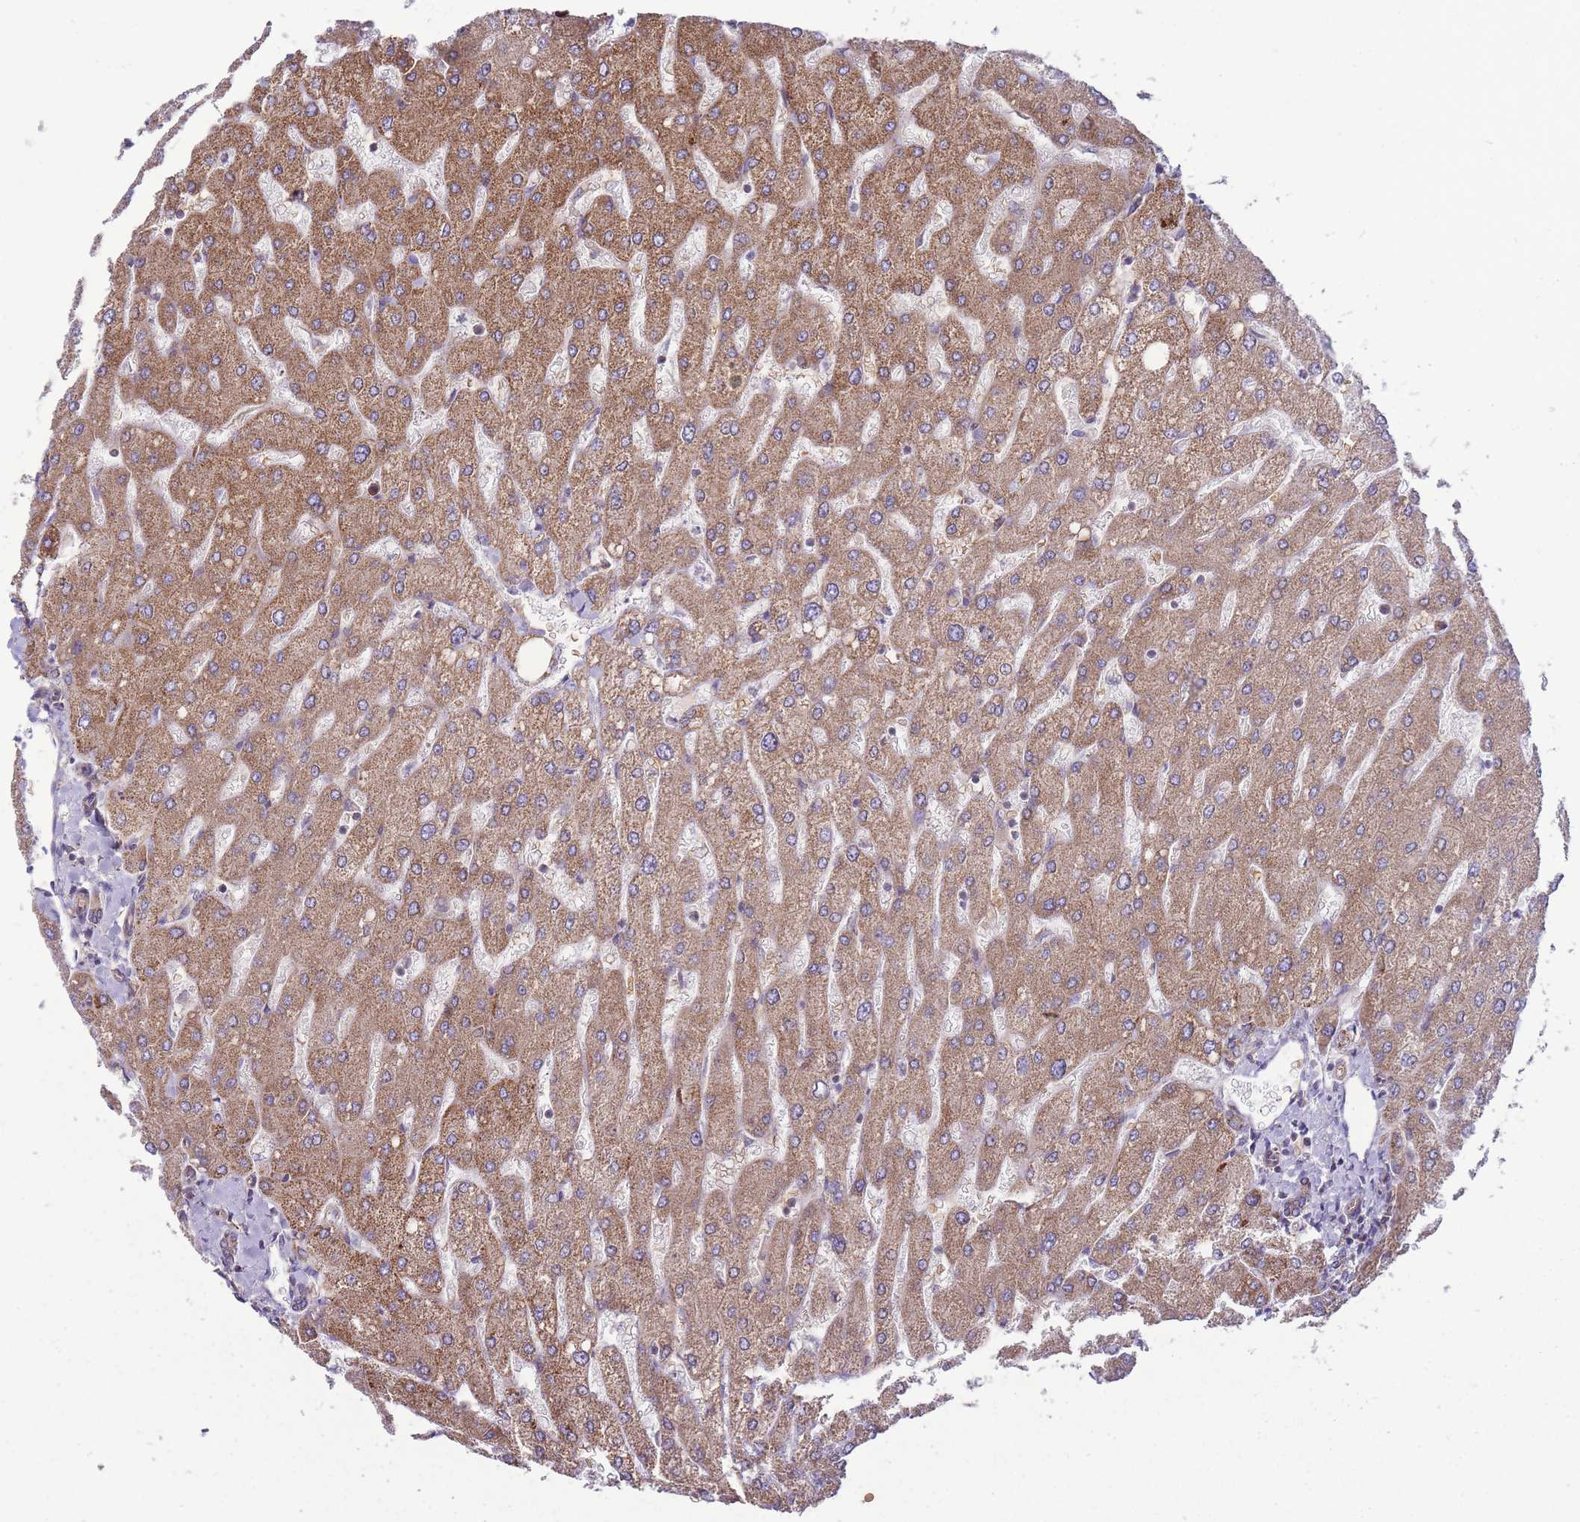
{"staining": {"intensity": "moderate", "quantity": ">75%", "location": "cytoplasmic/membranous"}, "tissue": "liver", "cell_type": "Cholangiocytes", "image_type": "normal", "snomed": [{"axis": "morphology", "description": "Normal tissue, NOS"}, {"axis": "topography", "description": "Liver"}], "caption": "Cholangiocytes show medium levels of moderate cytoplasmic/membranous expression in about >75% of cells in benign liver.", "gene": "ANKRD10", "patient": {"sex": "male", "age": 55}}